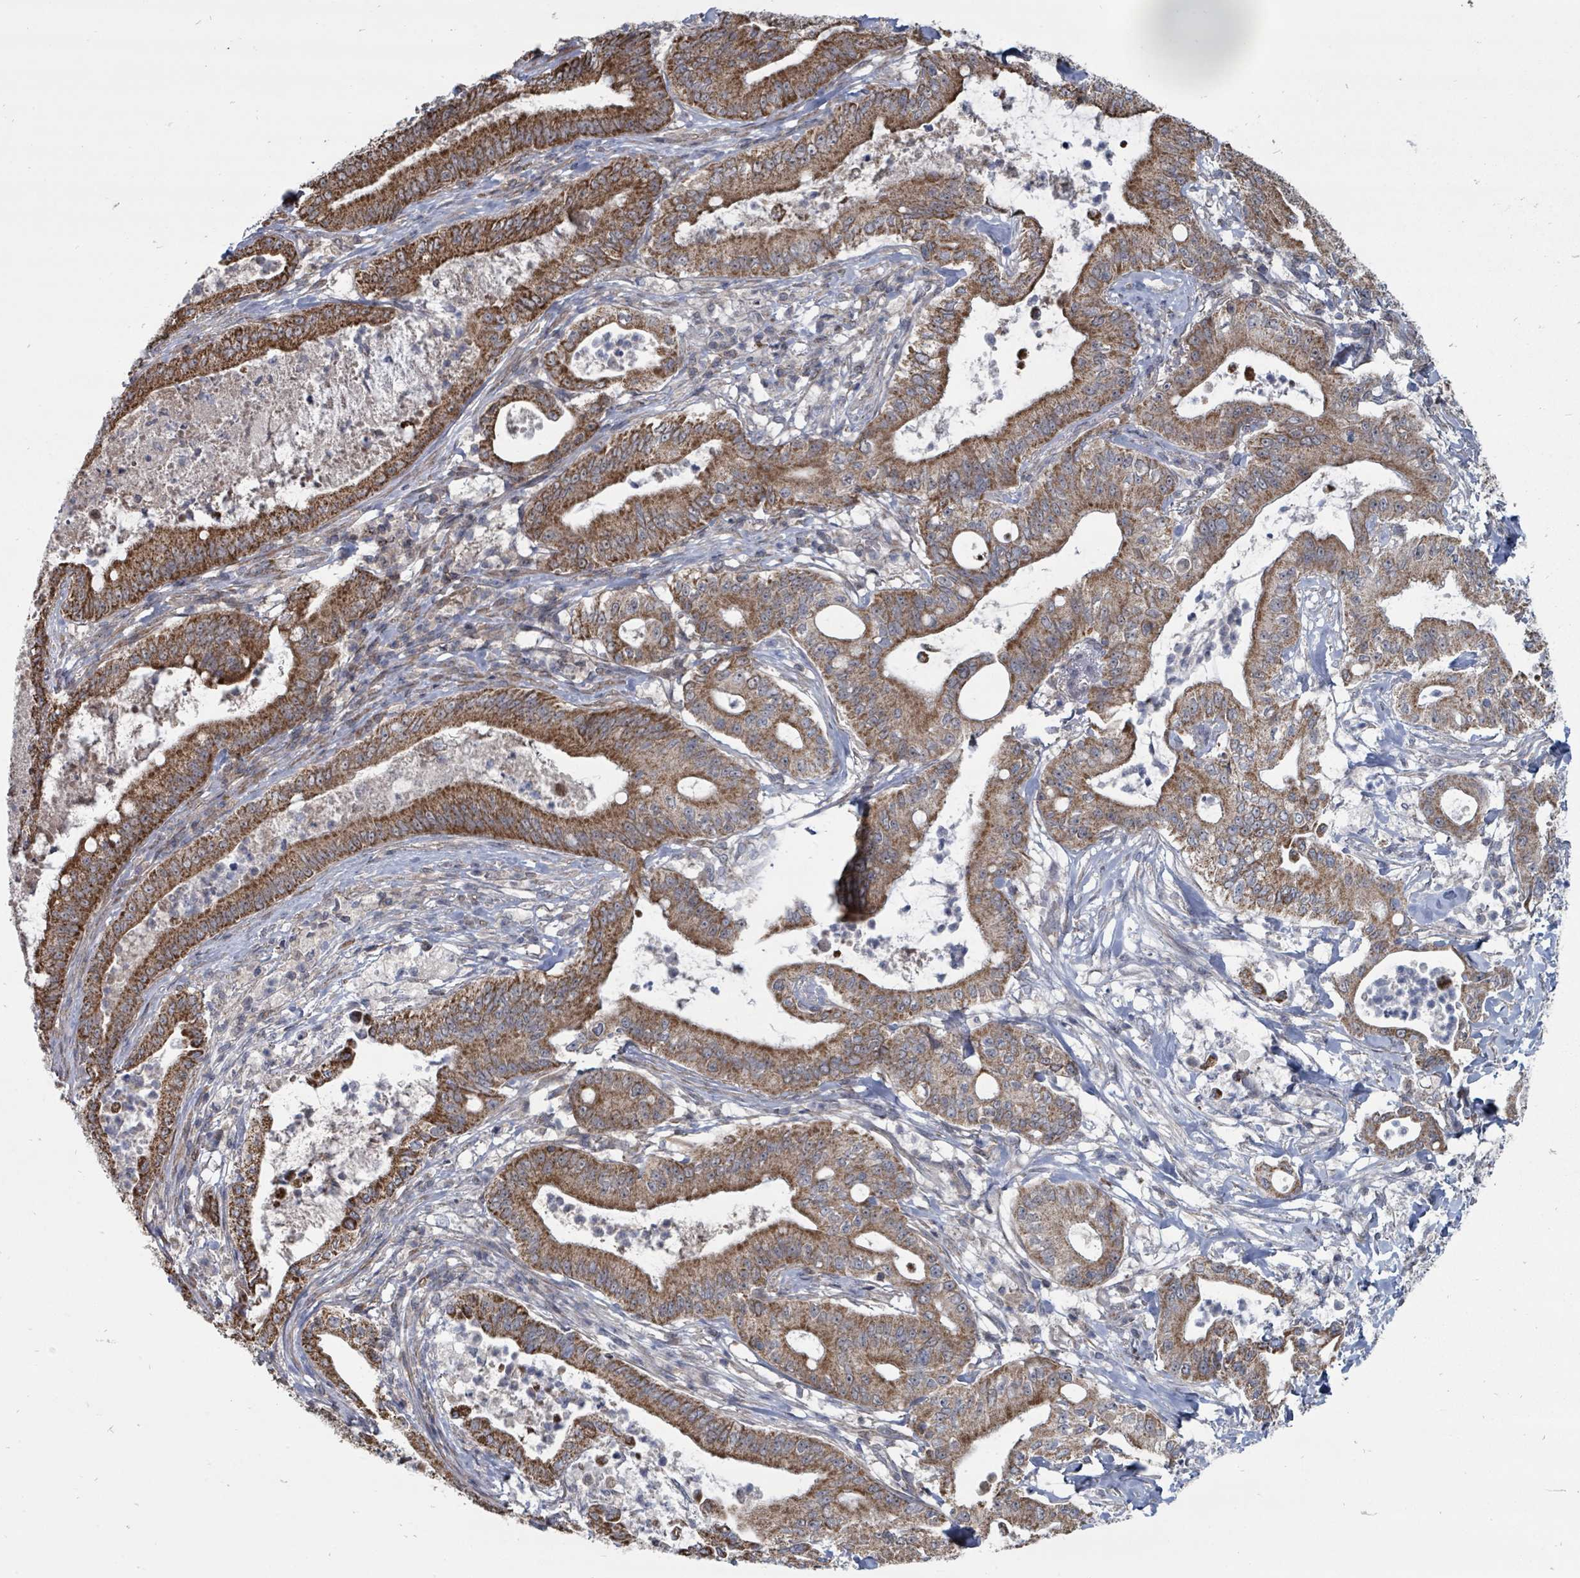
{"staining": {"intensity": "strong", "quantity": ">75%", "location": "cytoplasmic/membranous"}, "tissue": "pancreatic cancer", "cell_type": "Tumor cells", "image_type": "cancer", "snomed": [{"axis": "morphology", "description": "Adenocarcinoma, NOS"}, {"axis": "topography", "description": "Pancreas"}], "caption": "Tumor cells exhibit high levels of strong cytoplasmic/membranous positivity in about >75% of cells in human pancreatic adenocarcinoma.", "gene": "MAGOHB", "patient": {"sex": "male", "age": 71}}